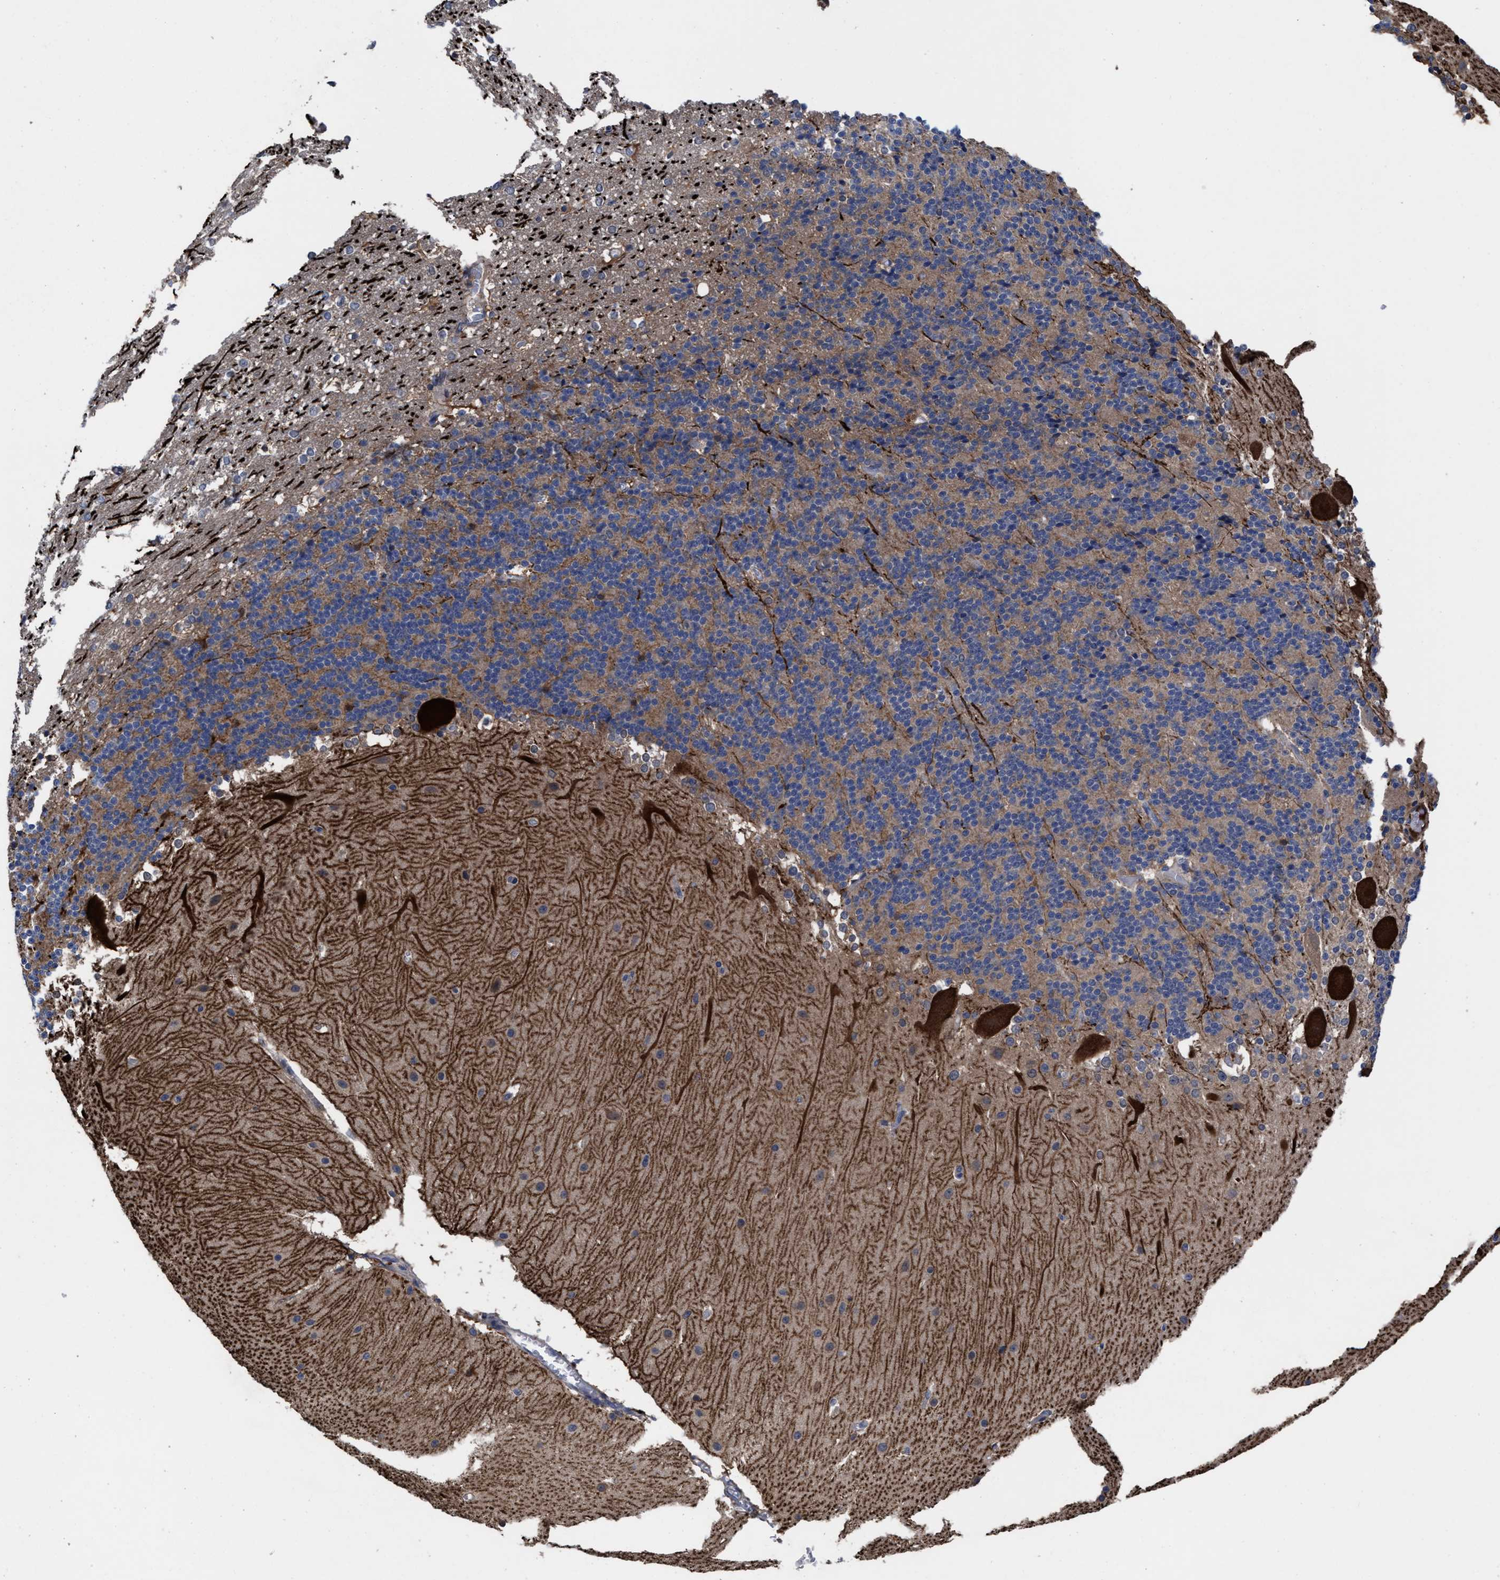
{"staining": {"intensity": "weak", "quantity": "25%-75%", "location": "cytoplasmic/membranous"}, "tissue": "cerebellum", "cell_type": "Cells in granular layer", "image_type": "normal", "snomed": [{"axis": "morphology", "description": "Normal tissue, NOS"}, {"axis": "topography", "description": "Cerebellum"}], "caption": "IHC staining of unremarkable cerebellum, which displays low levels of weak cytoplasmic/membranous staining in about 25%-75% of cells in granular layer indicating weak cytoplasmic/membranous protein positivity. The staining was performed using DAB (3,3'-diaminobenzidine) (brown) for protein detection and nuclei were counterstained in hematoxylin (blue).", "gene": "TXNDC17", "patient": {"sex": "female", "age": 19}}